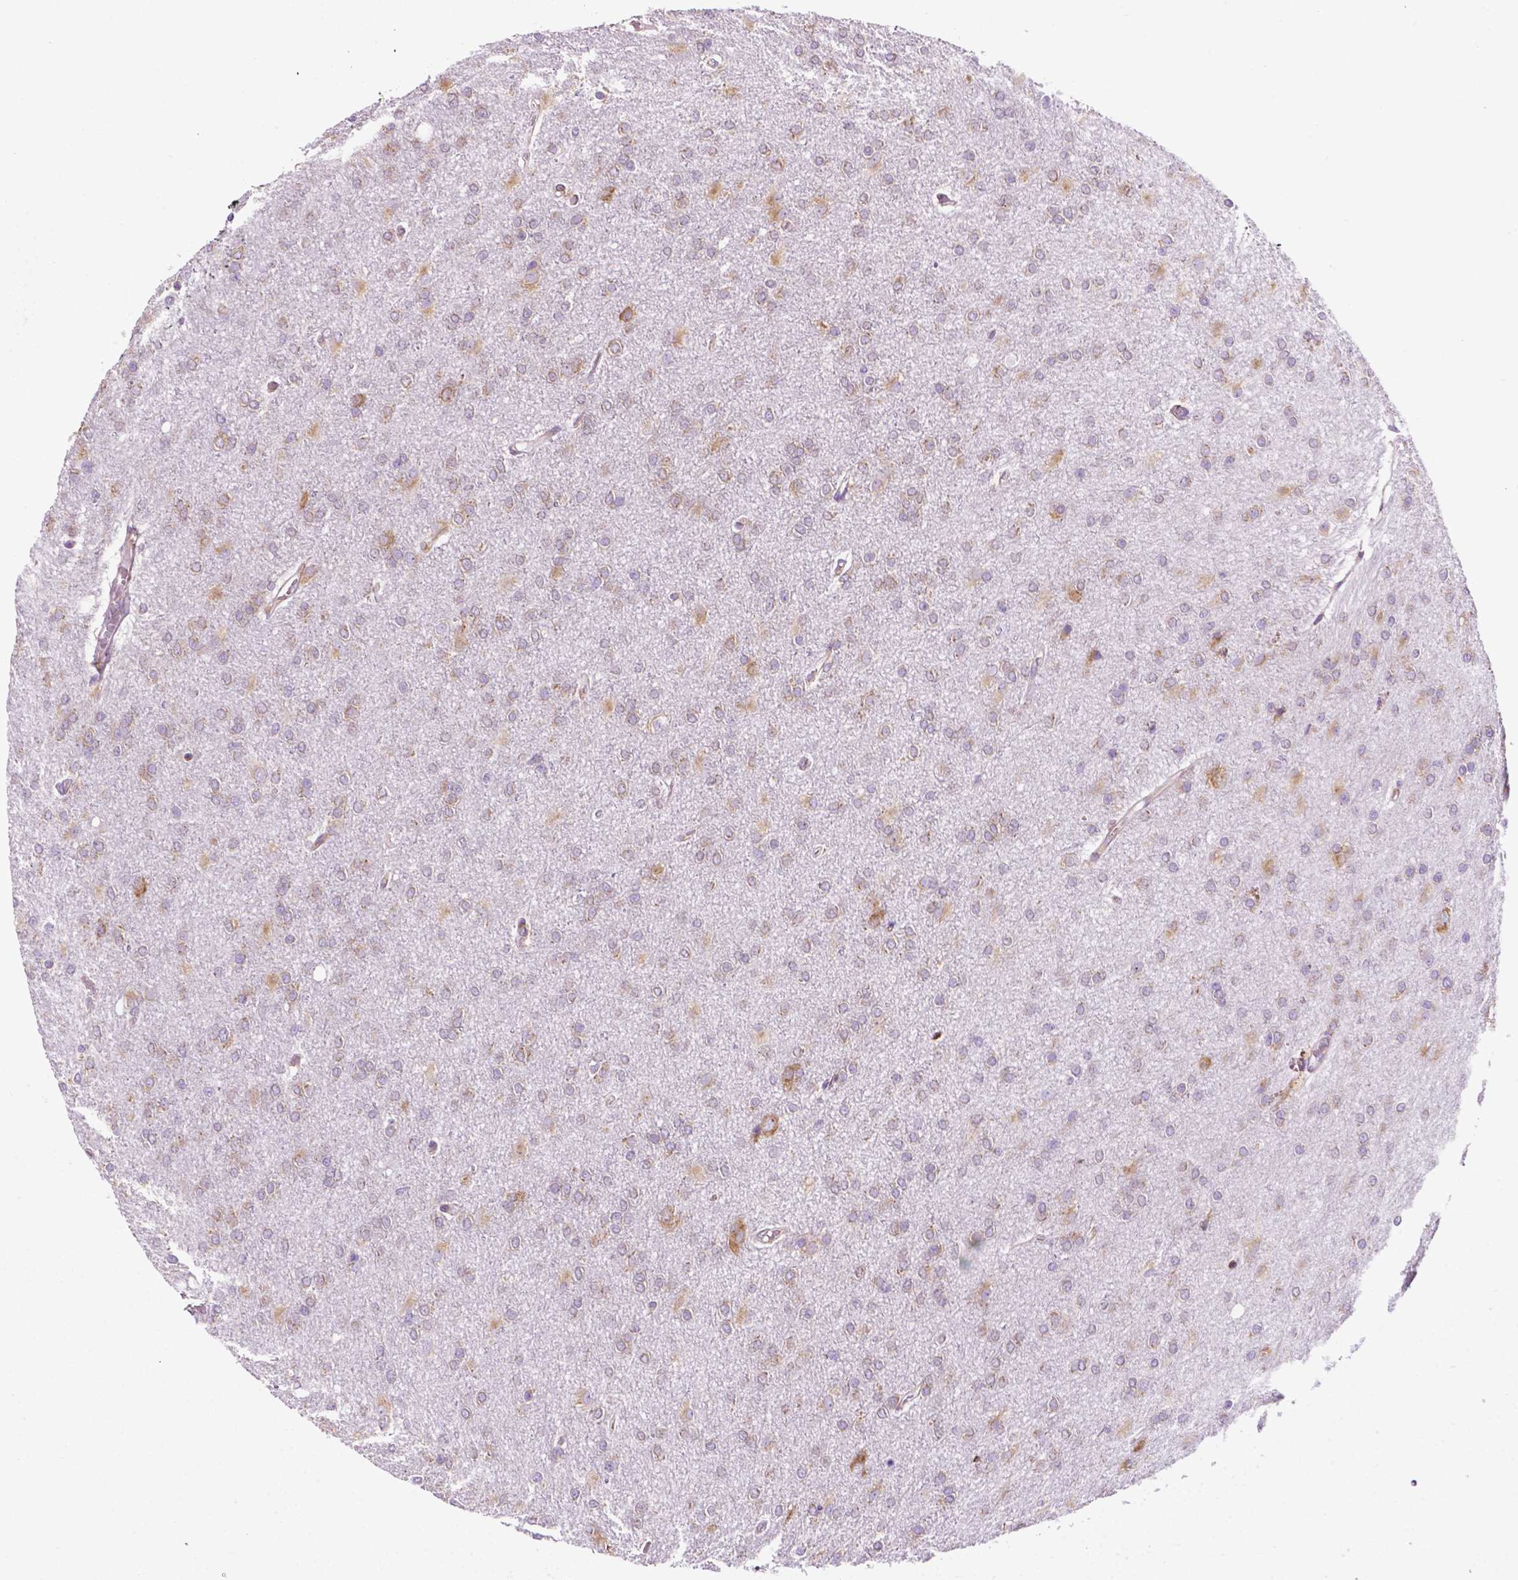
{"staining": {"intensity": "weak", "quantity": "<25%", "location": "cytoplasmic/membranous"}, "tissue": "glioma", "cell_type": "Tumor cells", "image_type": "cancer", "snomed": [{"axis": "morphology", "description": "Glioma, malignant, High grade"}, {"axis": "topography", "description": "Cerebral cortex"}], "caption": "This is an immunohistochemistry photomicrograph of glioma. There is no positivity in tumor cells.", "gene": "RPL29", "patient": {"sex": "male", "age": 70}}